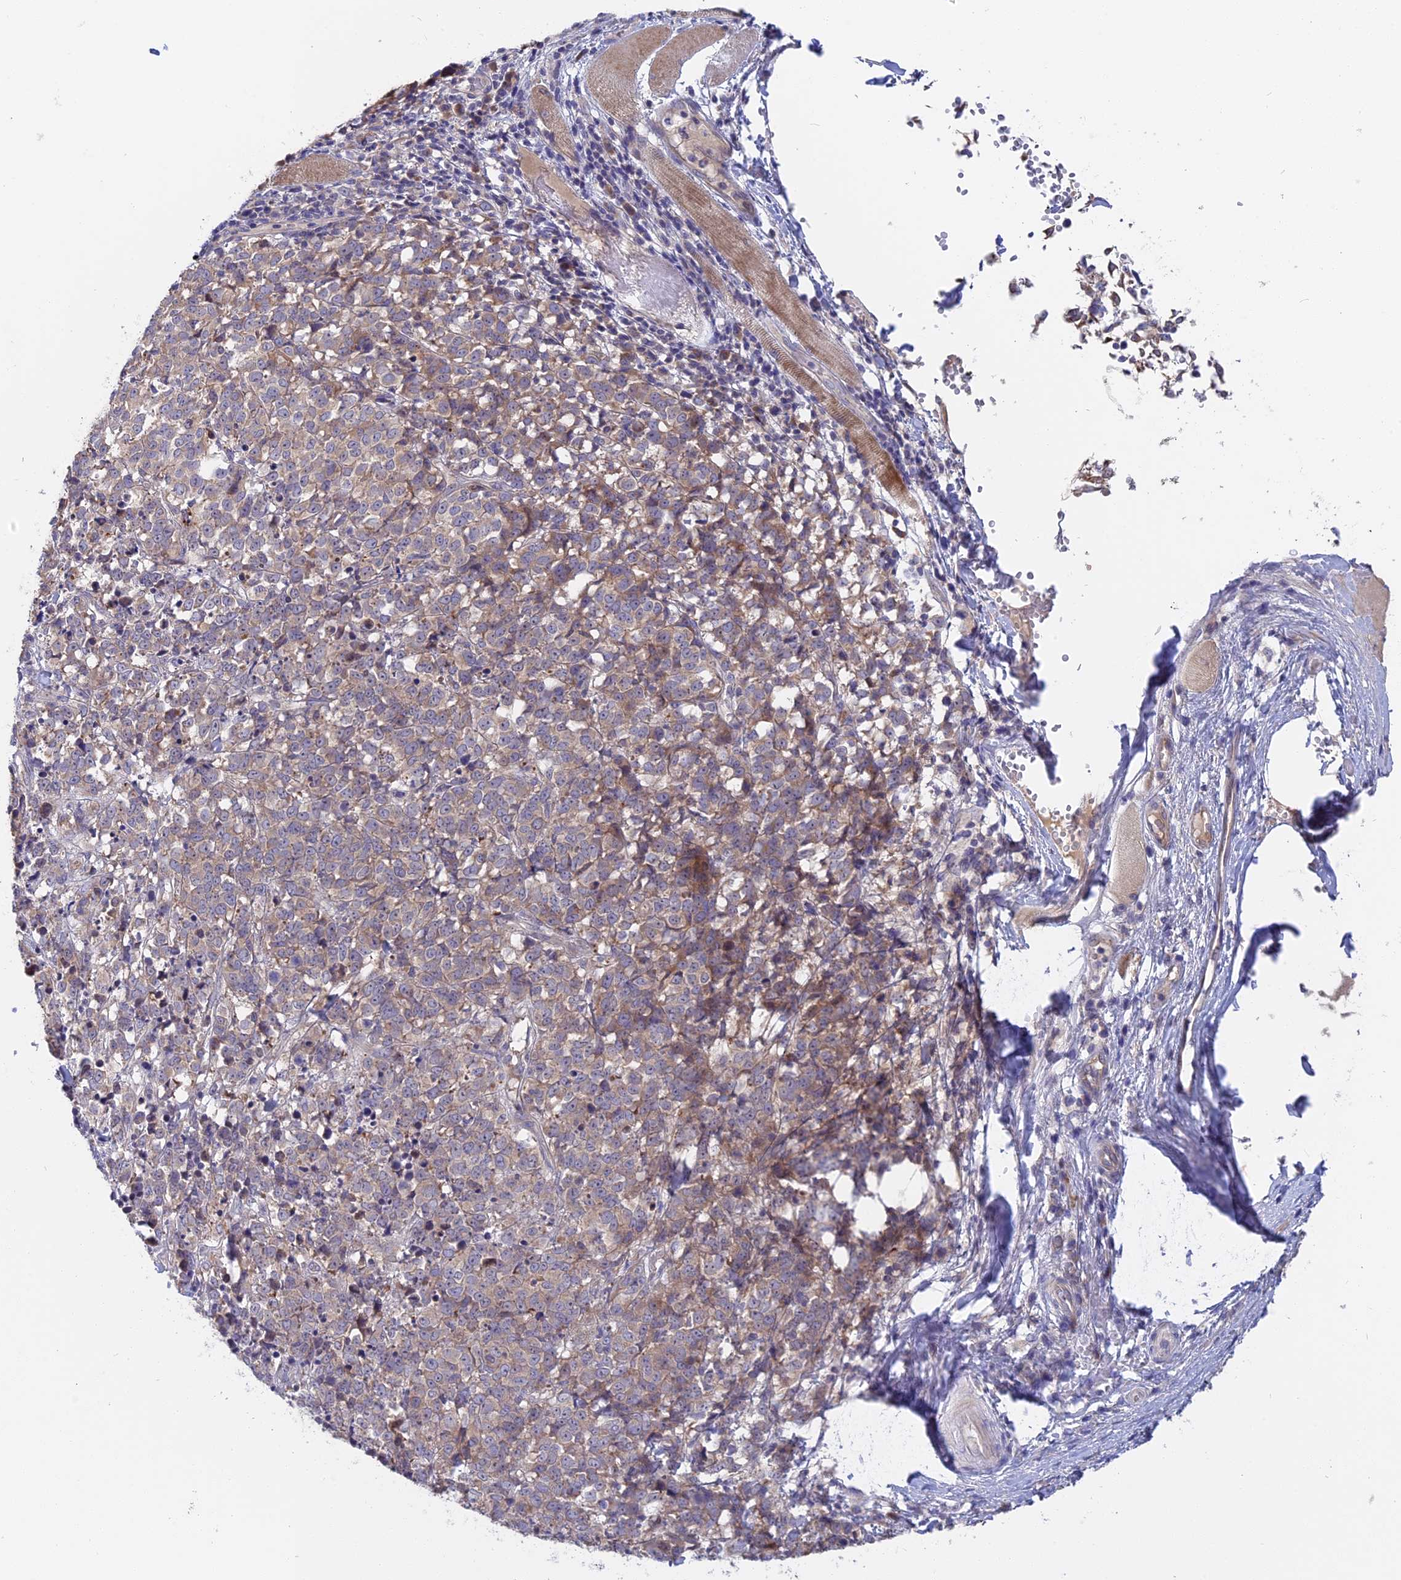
{"staining": {"intensity": "weak", "quantity": "<25%", "location": "cytoplasmic/membranous"}, "tissue": "melanoma", "cell_type": "Tumor cells", "image_type": "cancer", "snomed": [{"axis": "morphology", "description": "Malignant melanoma, NOS"}, {"axis": "topography", "description": "Skin"}], "caption": "This is a micrograph of immunohistochemistry (IHC) staining of melanoma, which shows no positivity in tumor cells.", "gene": "TENT4B", "patient": {"sex": "female", "age": 72}}